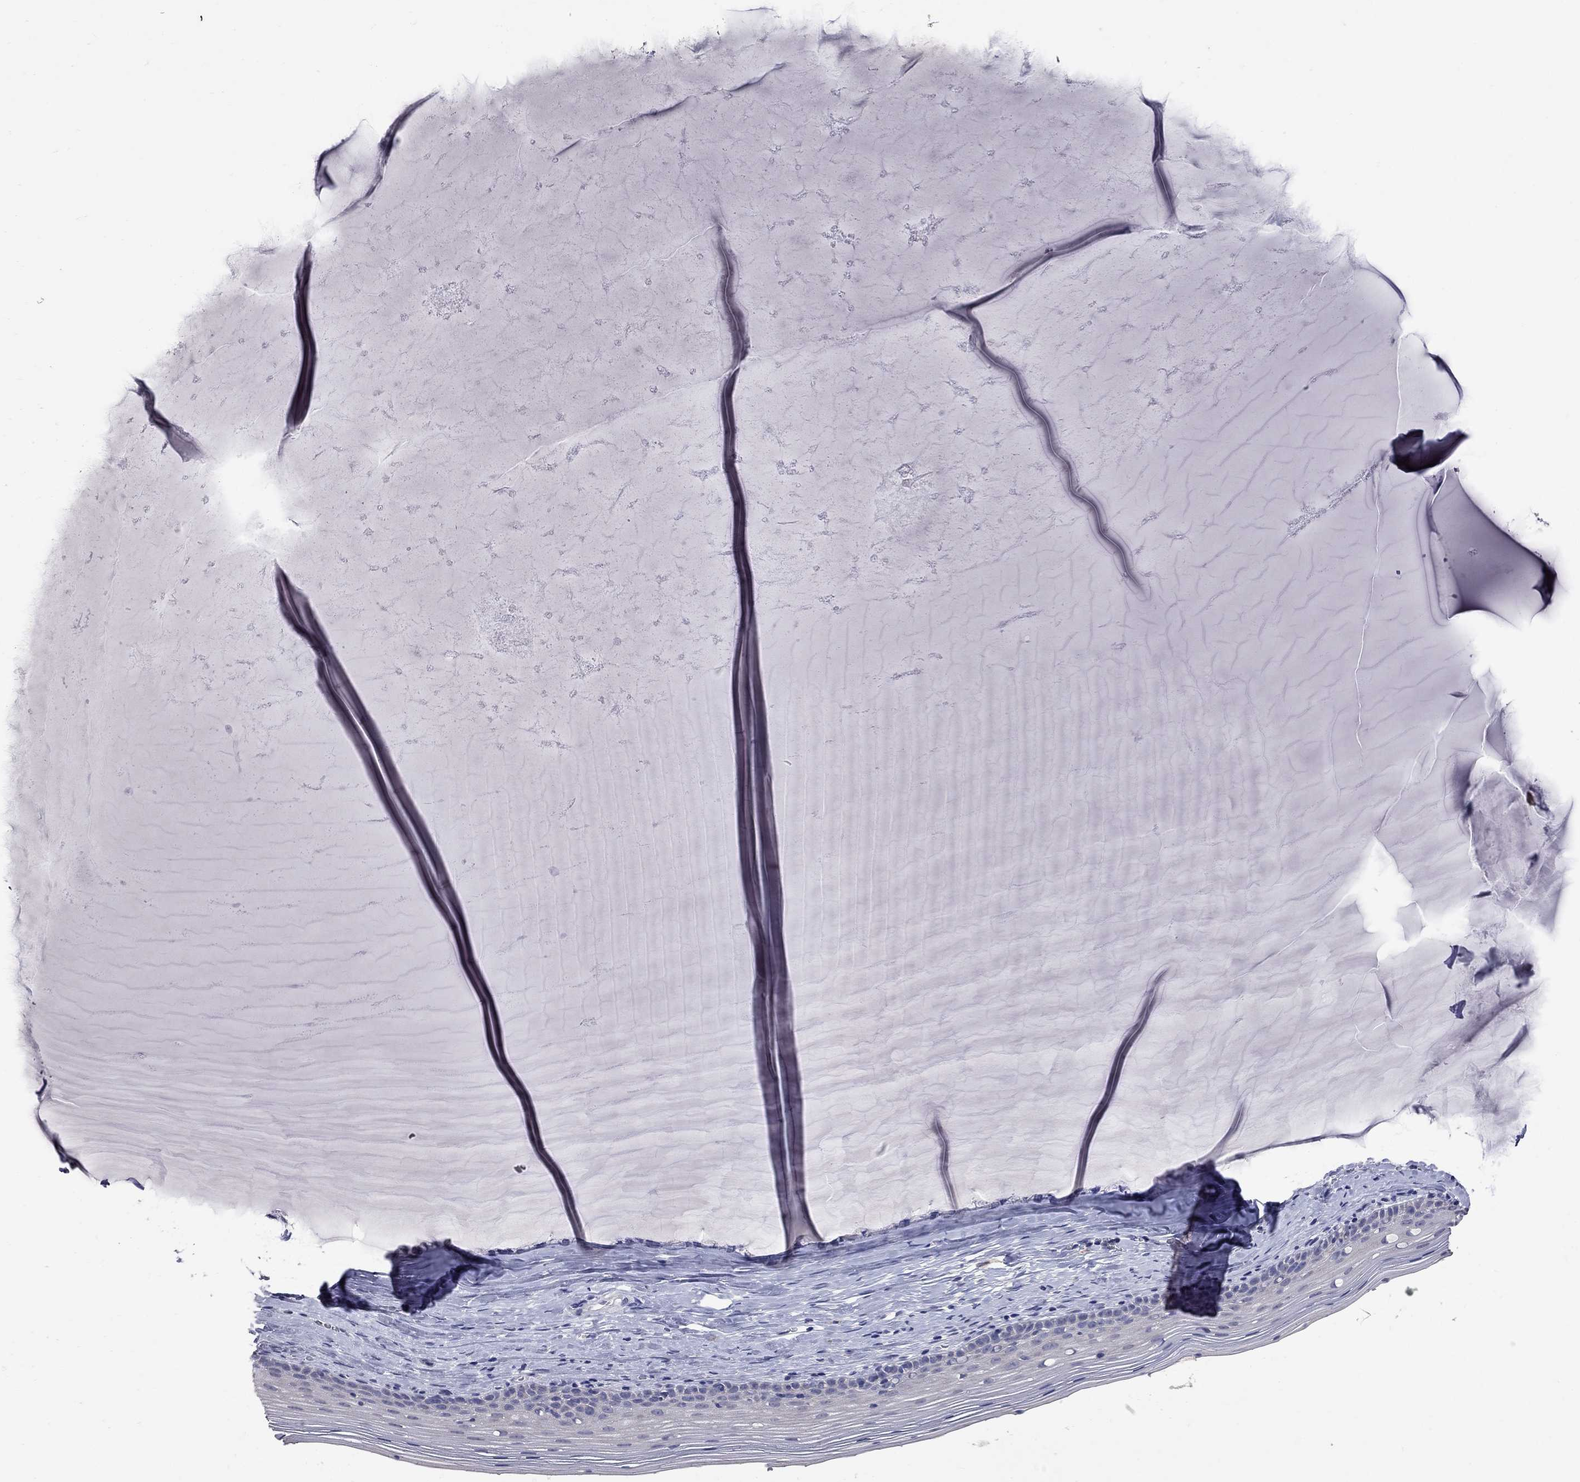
{"staining": {"intensity": "negative", "quantity": "none", "location": "none"}, "tissue": "cervix", "cell_type": "Glandular cells", "image_type": "normal", "snomed": [{"axis": "morphology", "description": "Normal tissue, NOS"}, {"axis": "topography", "description": "Cervix"}], "caption": "Glandular cells show no significant protein staining in benign cervix. The staining was performed using DAB (3,3'-diaminobenzidine) to visualize the protein expression in brown, while the nuclei were stained in blue with hematoxylin (Magnification: 20x).", "gene": "NOS2", "patient": {"sex": "female", "age": 40}}